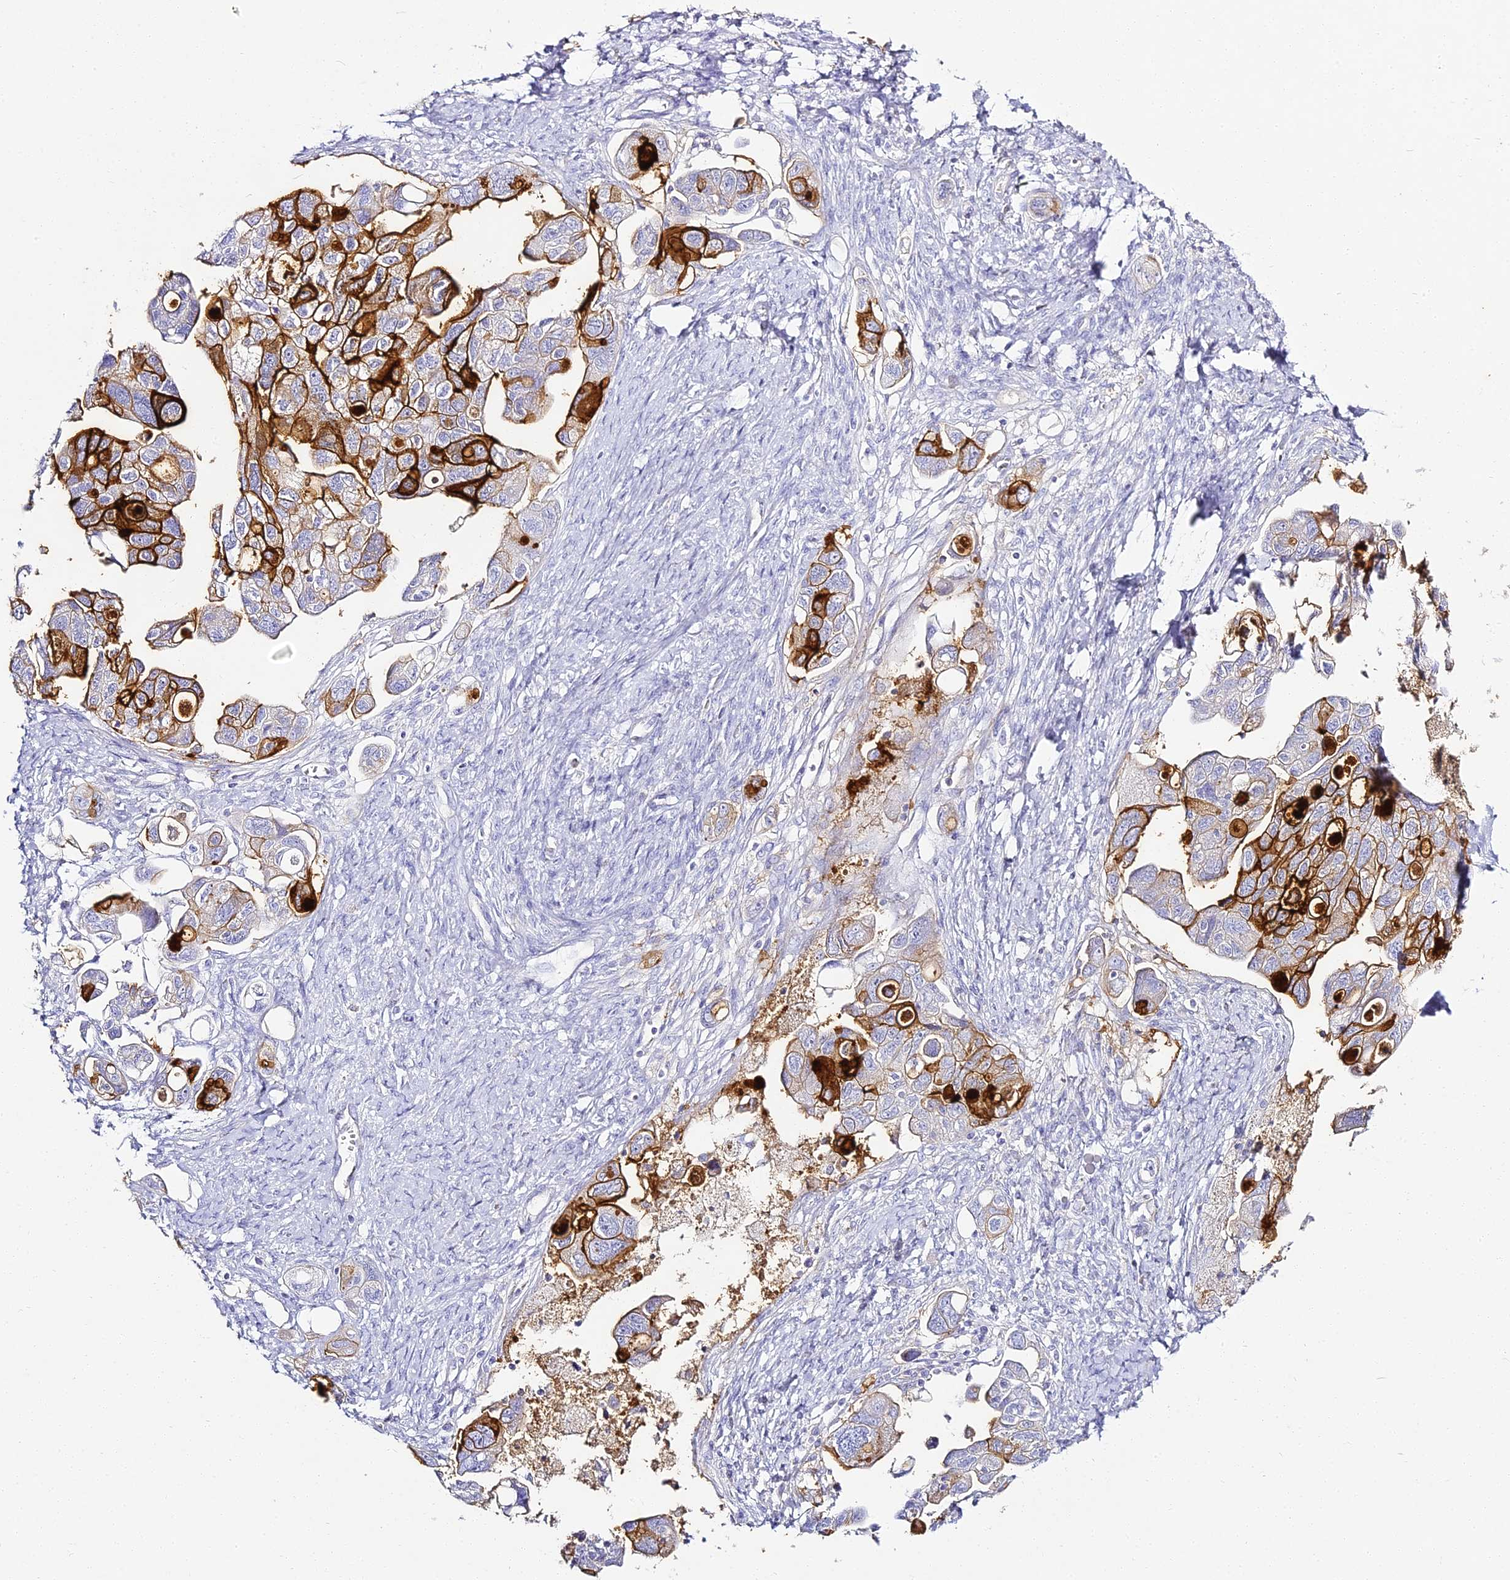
{"staining": {"intensity": "strong", "quantity": "25%-75%", "location": "cytoplasmic/membranous"}, "tissue": "ovarian cancer", "cell_type": "Tumor cells", "image_type": "cancer", "snomed": [{"axis": "morphology", "description": "Carcinoma, NOS"}, {"axis": "morphology", "description": "Cystadenocarcinoma, serous, NOS"}, {"axis": "topography", "description": "Ovary"}], "caption": "IHC of ovarian carcinoma demonstrates high levels of strong cytoplasmic/membranous staining in about 25%-75% of tumor cells.", "gene": "ALPG", "patient": {"sex": "female", "age": 69}}